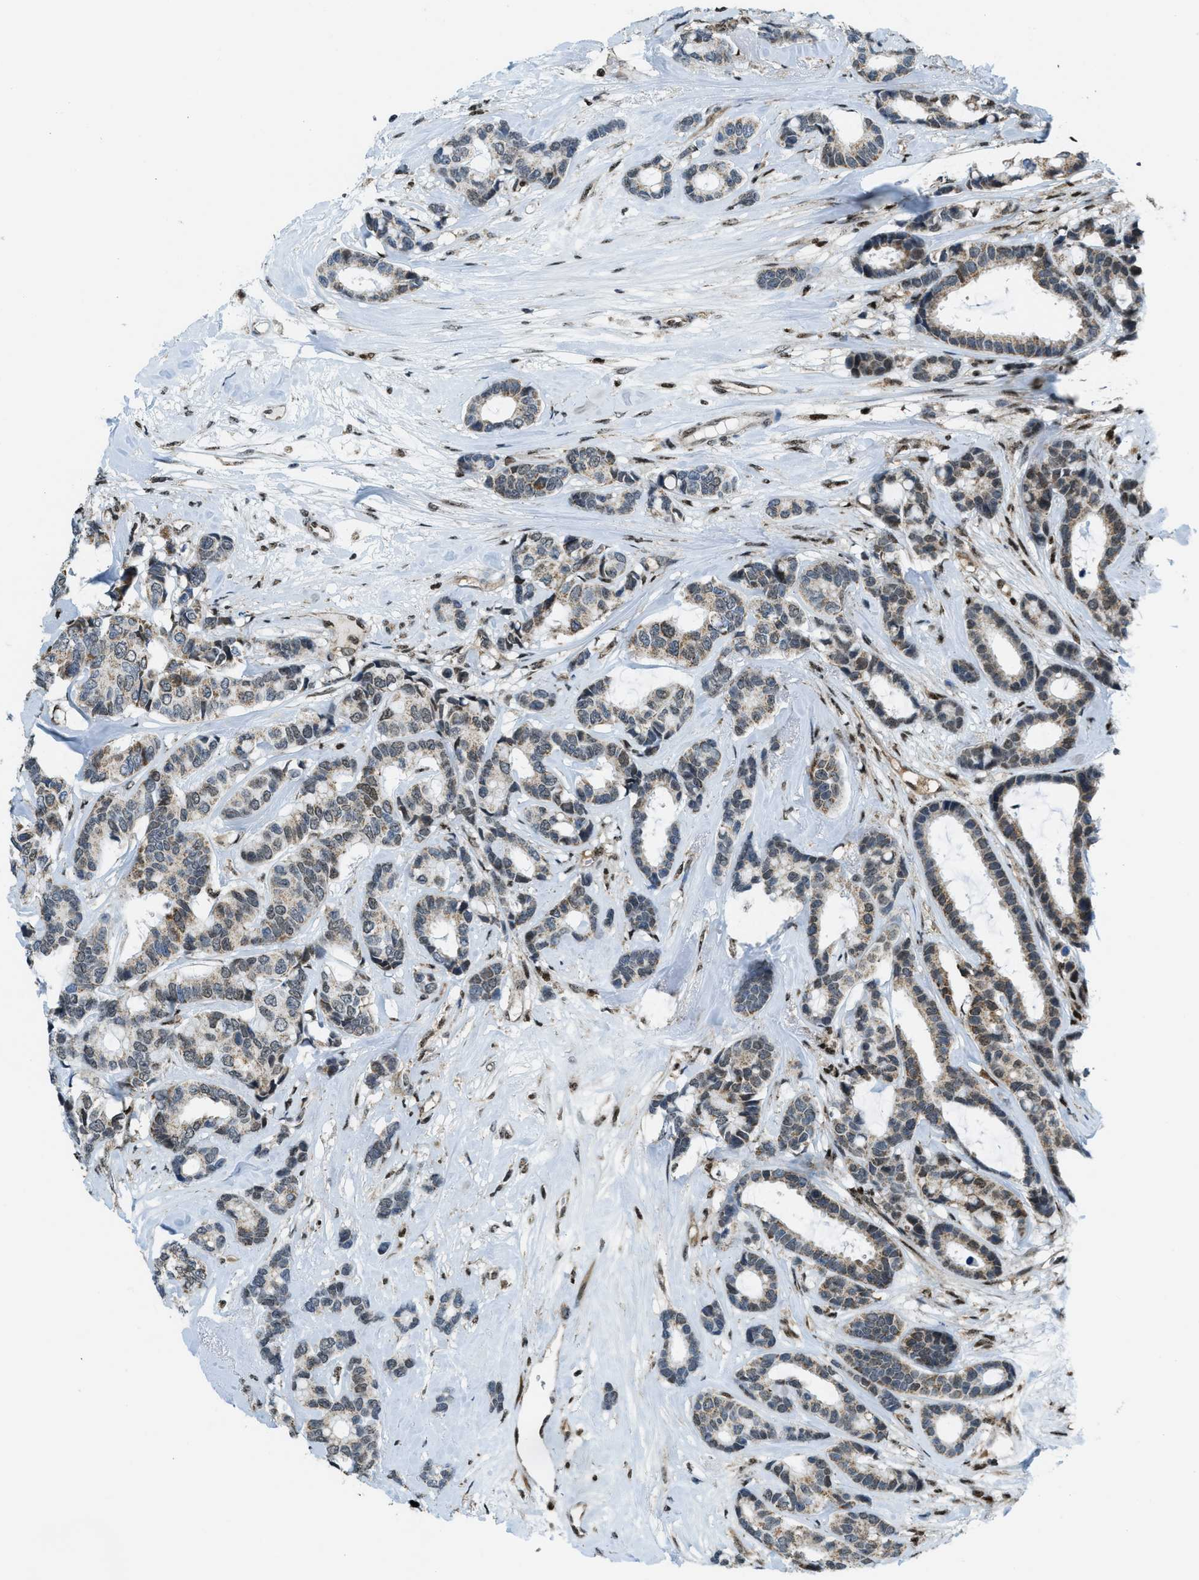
{"staining": {"intensity": "weak", "quantity": ">75%", "location": "cytoplasmic/membranous"}, "tissue": "breast cancer", "cell_type": "Tumor cells", "image_type": "cancer", "snomed": [{"axis": "morphology", "description": "Duct carcinoma"}, {"axis": "topography", "description": "Breast"}], "caption": "An image of breast intraductal carcinoma stained for a protein displays weak cytoplasmic/membranous brown staining in tumor cells.", "gene": "SP100", "patient": {"sex": "female", "age": 87}}